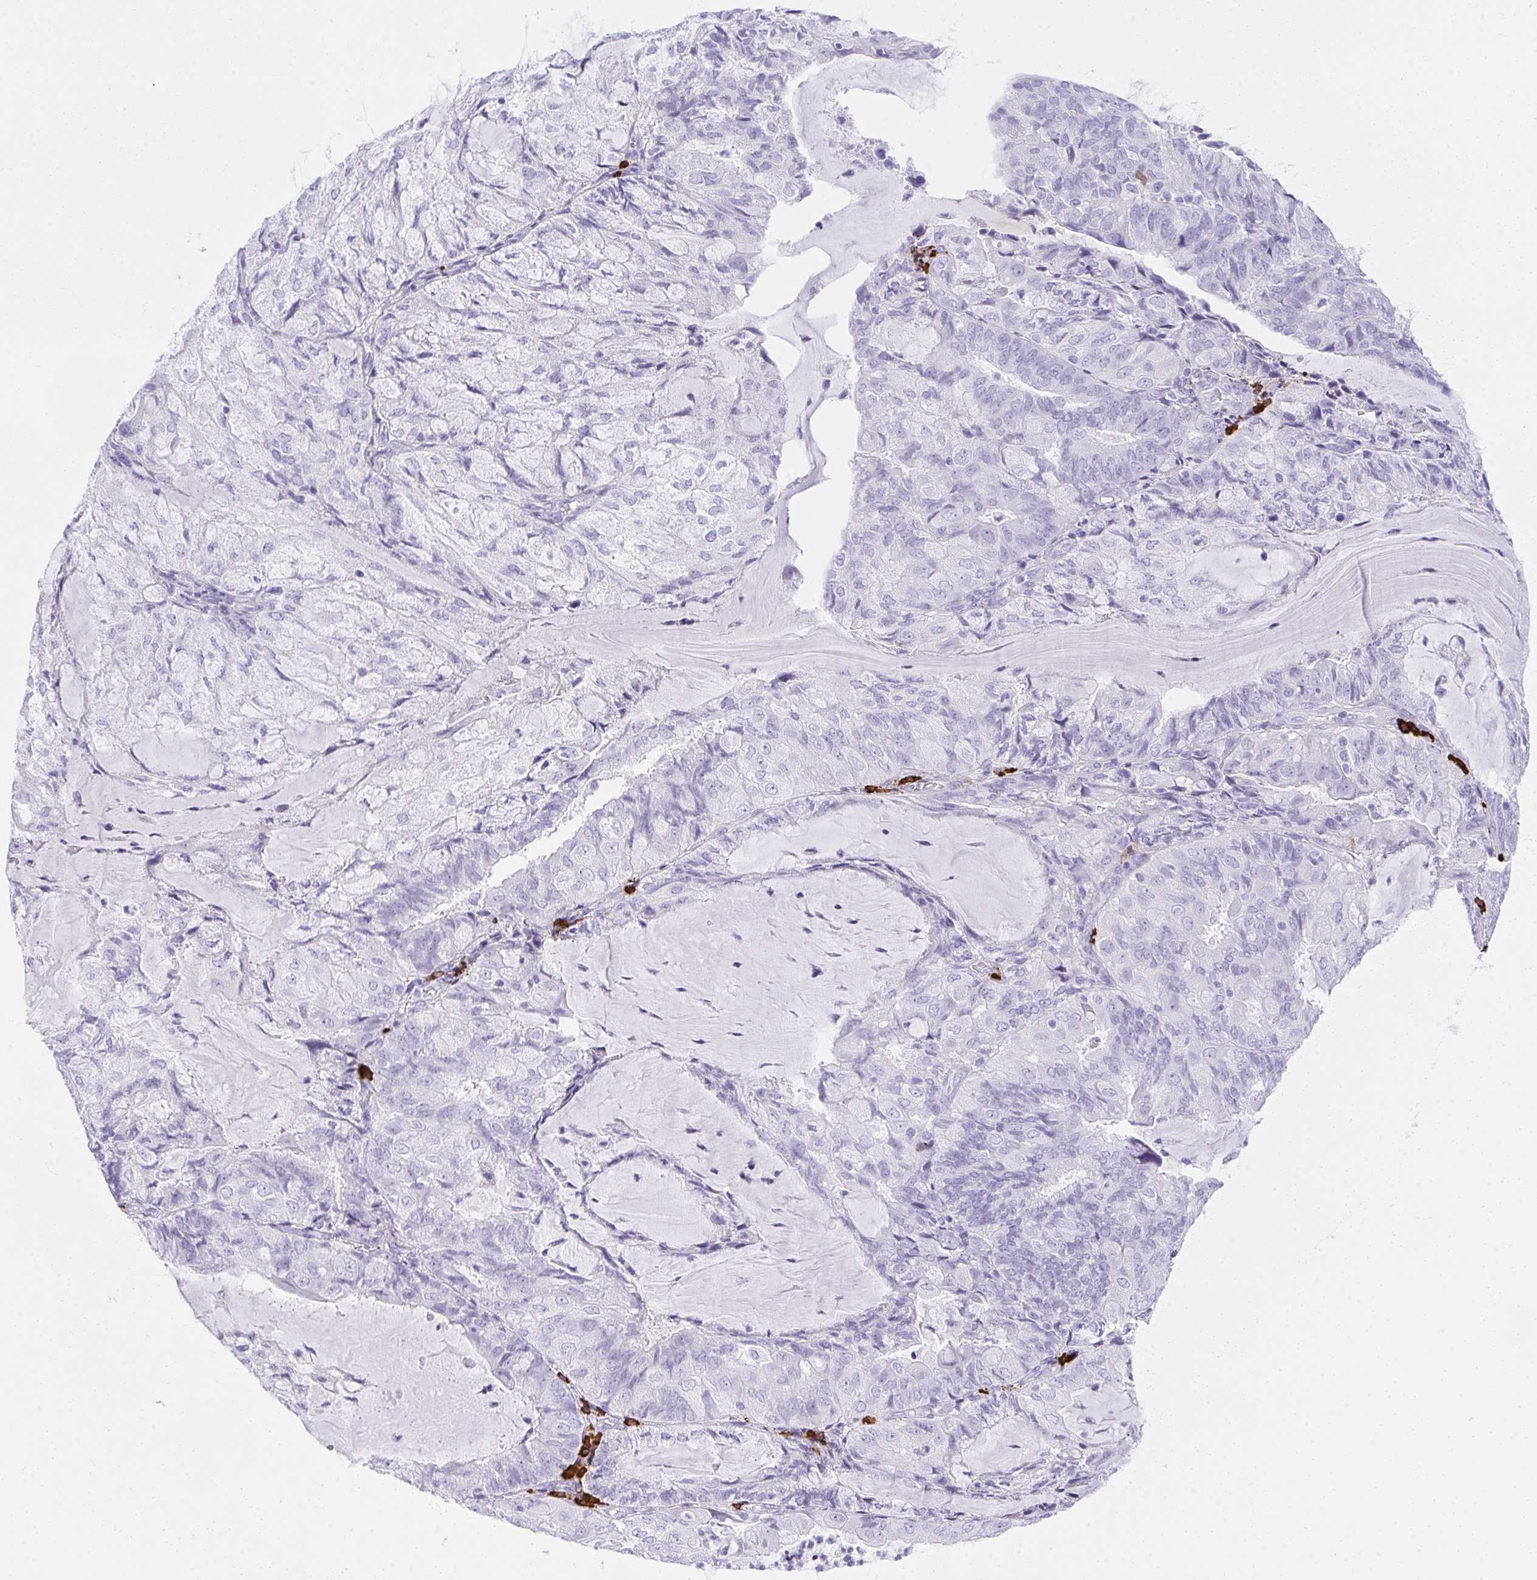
{"staining": {"intensity": "negative", "quantity": "none", "location": "none"}, "tissue": "endometrial cancer", "cell_type": "Tumor cells", "image_type": "cancer", "snomed": [{"axis": "morphology", "description": "Adenocarcinoma, NOS"}, {"axis": "topography", "description": "Endometrium"}], "caption": "IHC photomicrograph of neoplastic tissue: endometrial cancer stained with DAB (3,3'-diaminobenzidine) reveals no significant protein staining in tumor cells.", "gene": "CDADC1", "patient": {"sex": "female", "age": 81}}